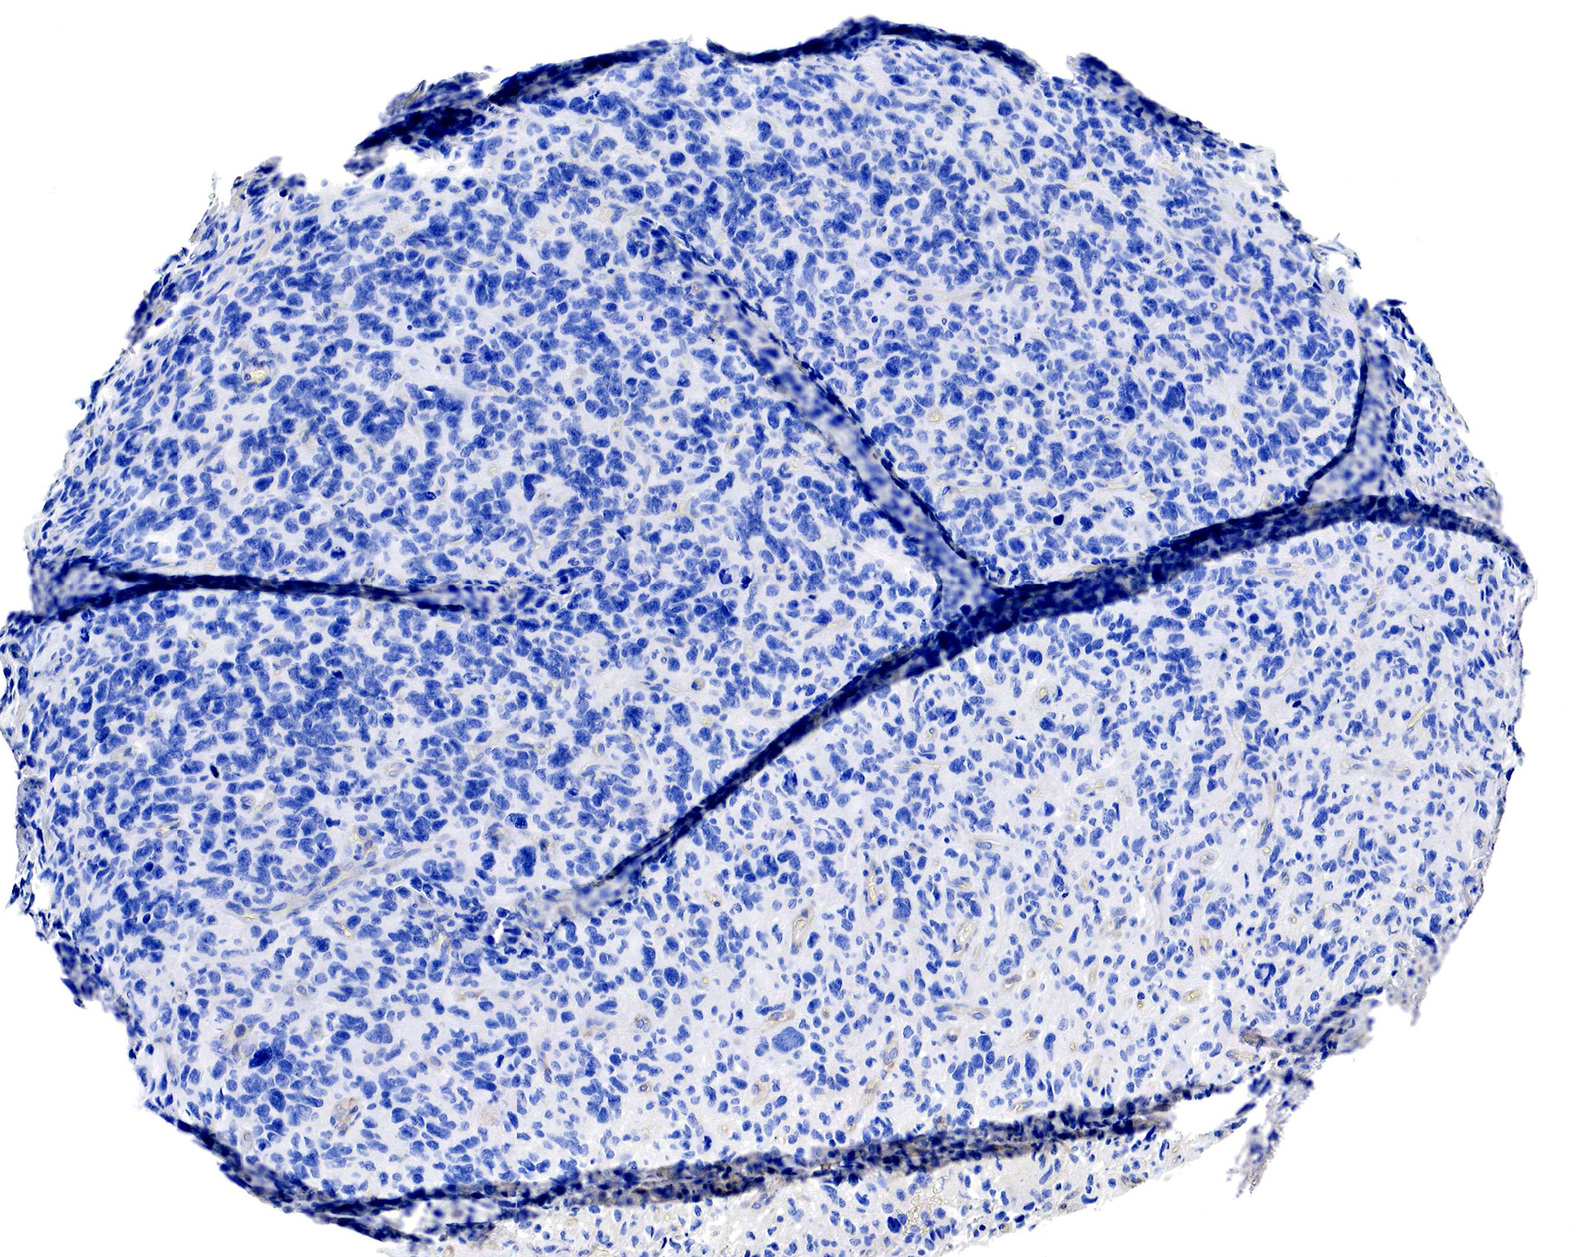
{"staining": {"intensity": "negative", "quantity": "none", "location": "none"}, "tissue": "glioma", "cell_type": "Tumor cells", "image_type": "cancer", "snomed": [{"axis": "morphology", "description": "Glioma, malignant, High grade"}, {"axis": "topography", "description": "Brain"}], "caption": "IHC image of neoplastic tissue: glioma stained with DAB demonstrates no significant protein expression in tumor cells.", "gene": "TPM1", "patient": {"sex": "female", "age": 60}}